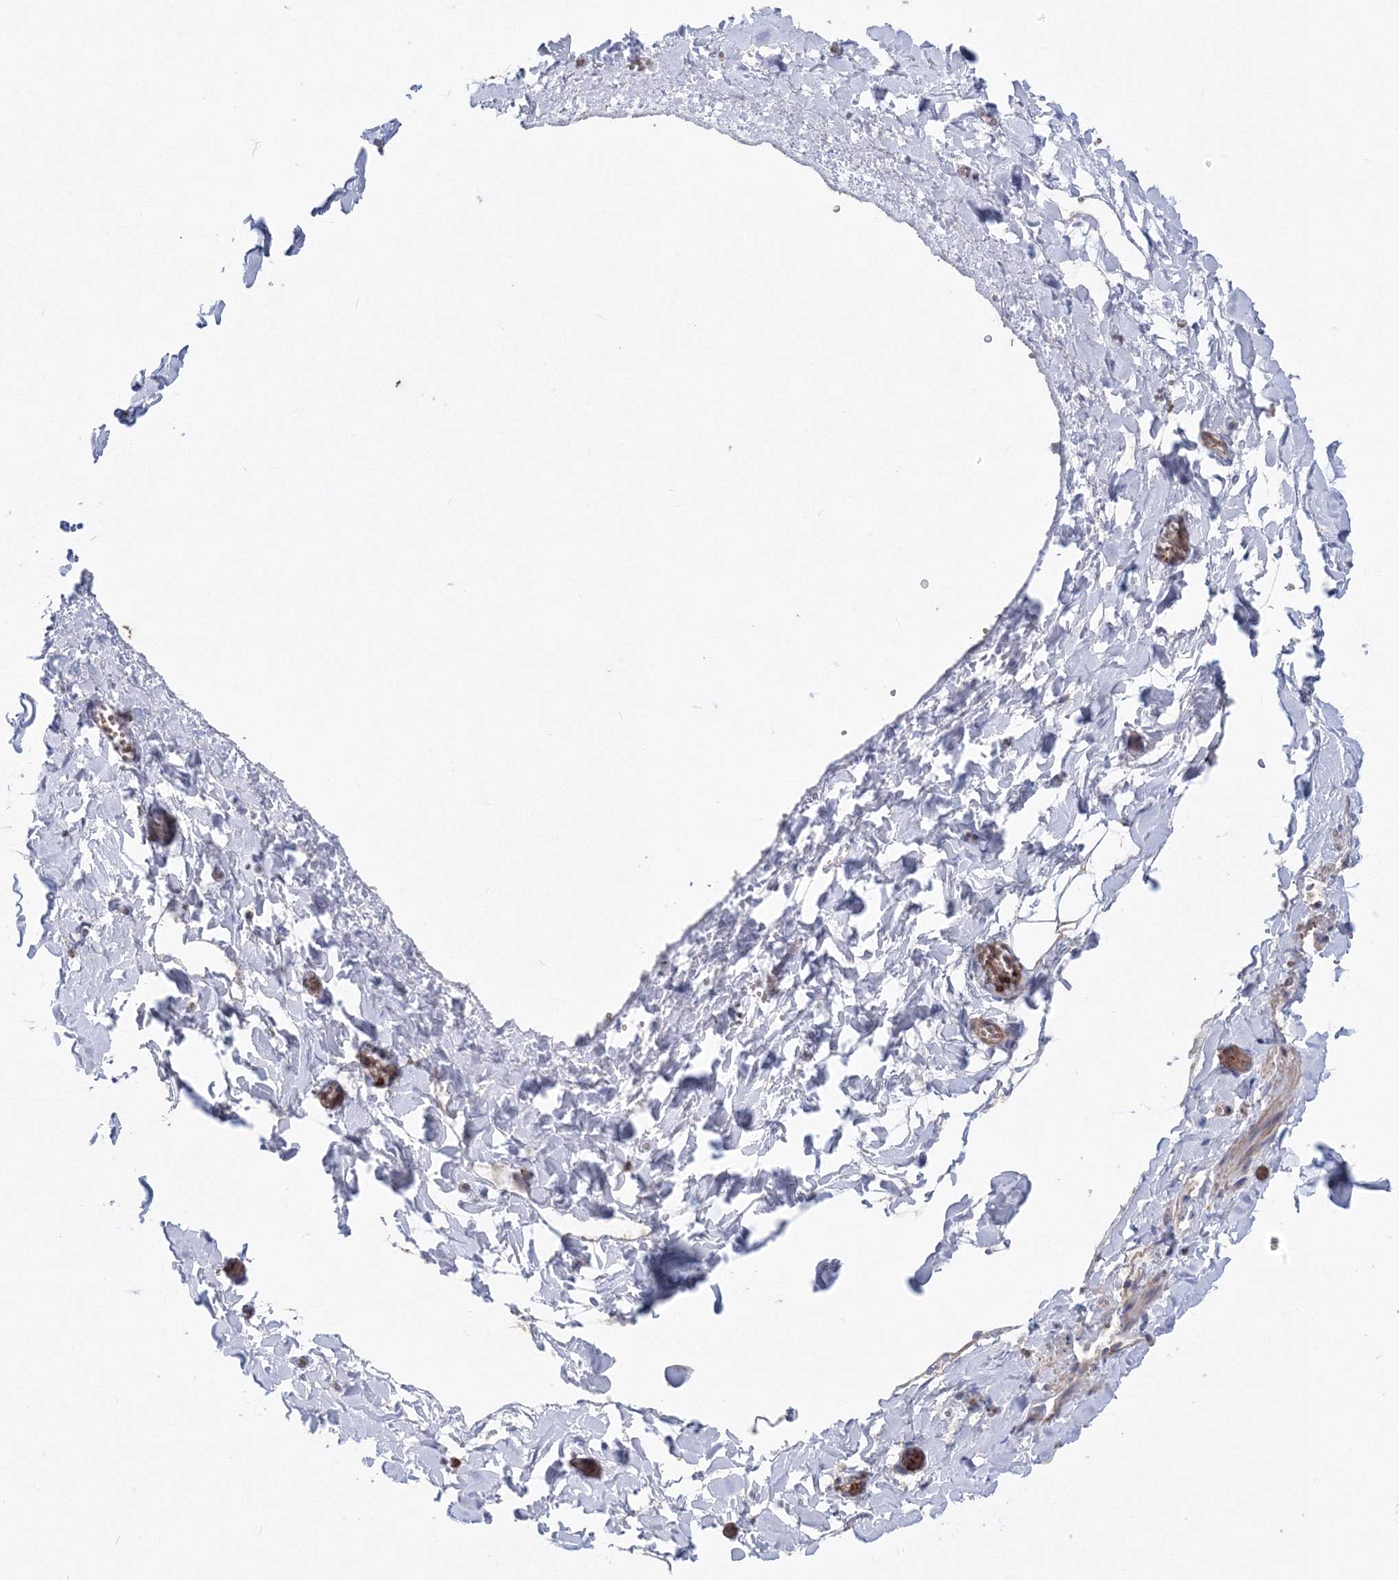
{"staining": {"intensity": "negative", "quantity": "none", "location": "none"}, "tissue": "adipose tissue", "cell_type": "Adipocytes", "image_type": "normal", "snomed": [{"axis": "morphology", "description": "Normal tissue, NOS"}, {"axis": "topography", "description": "Gallbladder"}, {"axis": "topography", "description": "Peripheral nerve tissue"}], "caption": "IHC photomicrograph of benign human adipose tissue stained for a protein (brown), which demonstrates no staining in adipocytes. The staining is performed using DAB brown chromogen with nuclei counter-stained in using hematoxylin.", "gene": "VPS8", "patient": {"sex": "male", "age": 38}}